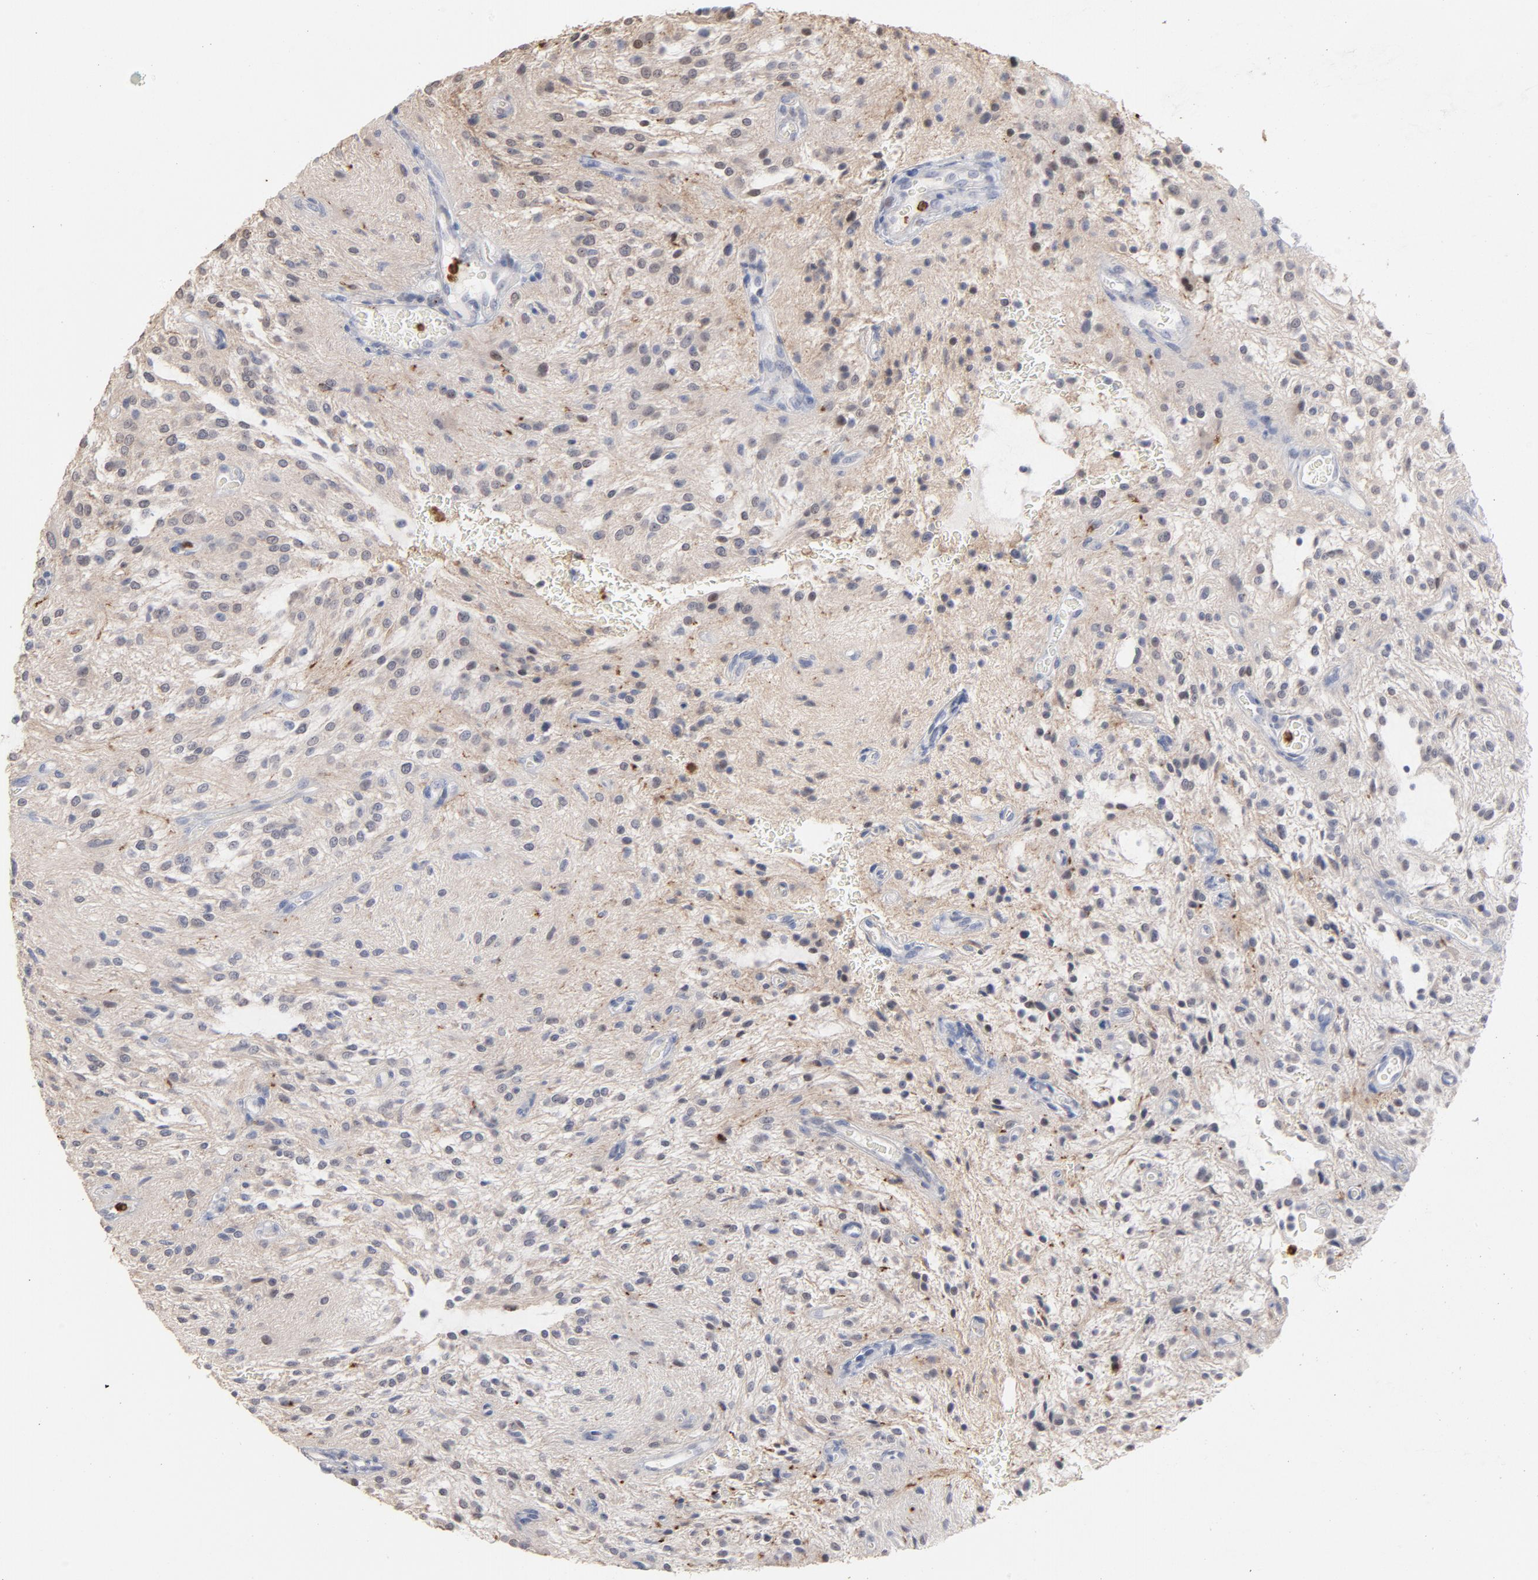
{"staining": {"intensity": "moderate", "quantity": ">75%", "location": "cytoplasmic/membranous,nuclear"}, "tissue": "glioma", "cell_type": "Tumor cells", "image_type": "cancer", "snomed": [{"axis": "morphology", "description": "Glioma, malignant, NOS"}, {"axis": "topography", "description": "Cerebellum"}], "caption": "Immunohistochemistry (IHC) photomicrograph of neoplastic tissue: human malignant glioma stained using immunohistochemistry shows medium levels of moderate protein expression localized specifically in the cytoplasmic/membranous and nuclear of tumor cells, appearing as a cytoplasmic/membranous and nuclear brown color.", "gene": "PNMA1", "patient": {"sex": "female", "age": 10}}